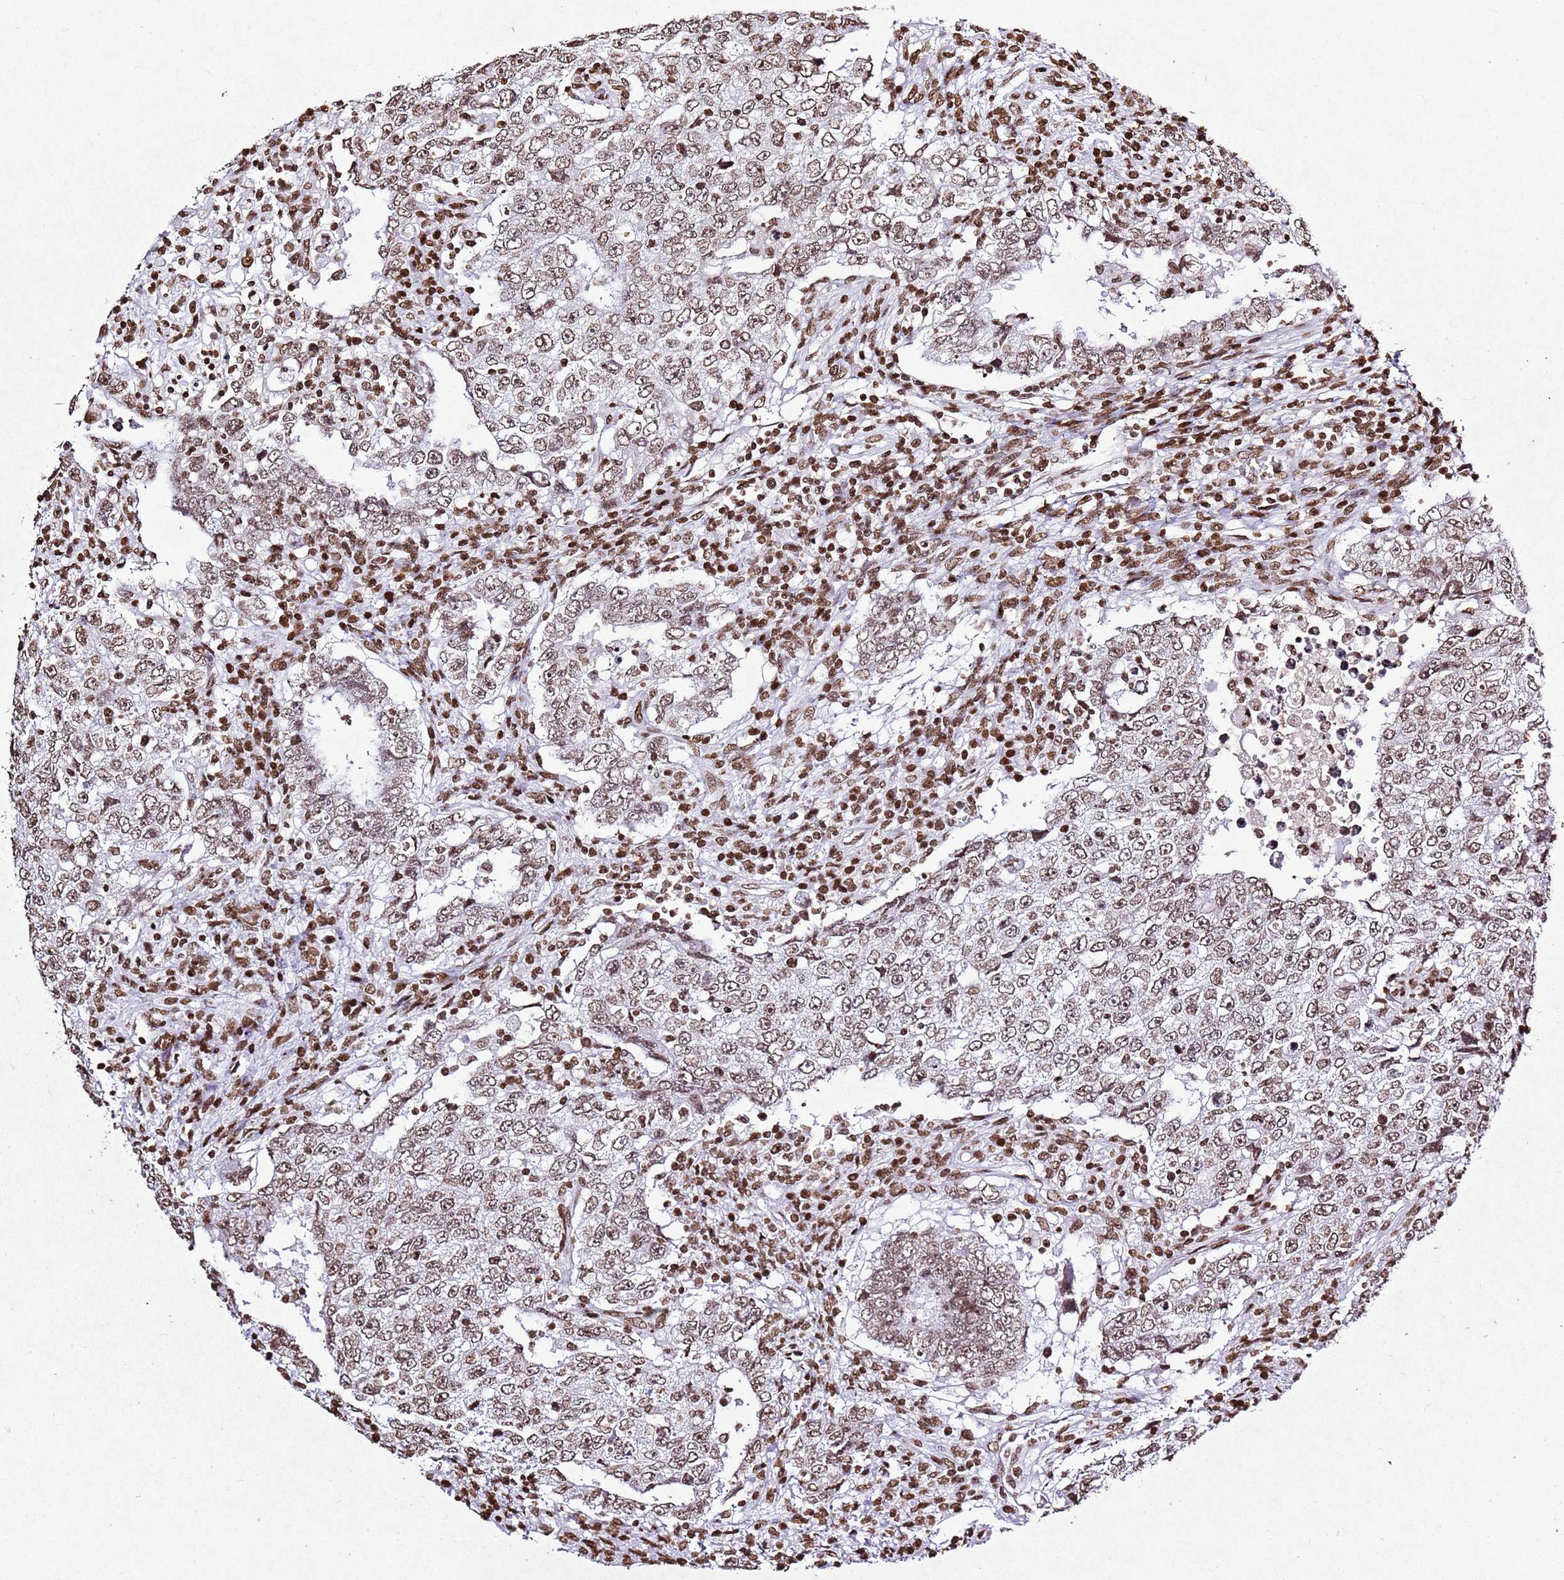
{"staining": {"intensity": "moderate", "quantity": ">75%", "location": "nuclear"}, "tissue": "testis cancer", "cell_type": "Tumor cells", "image_type": "cancer", "snomed": [{"axis": "morphology", "description": "Carcinoma, Embryonal, NOS"}, {"axis": "topography", "description": "Testis"}], "caption": "Protein staining displays moderate nuclear expression in approximately >75% of tumor cells in testis cancer (embryonal carcinoma).", "gene": "BMAL1", "patient": {"sex": "male", "age": 26}}